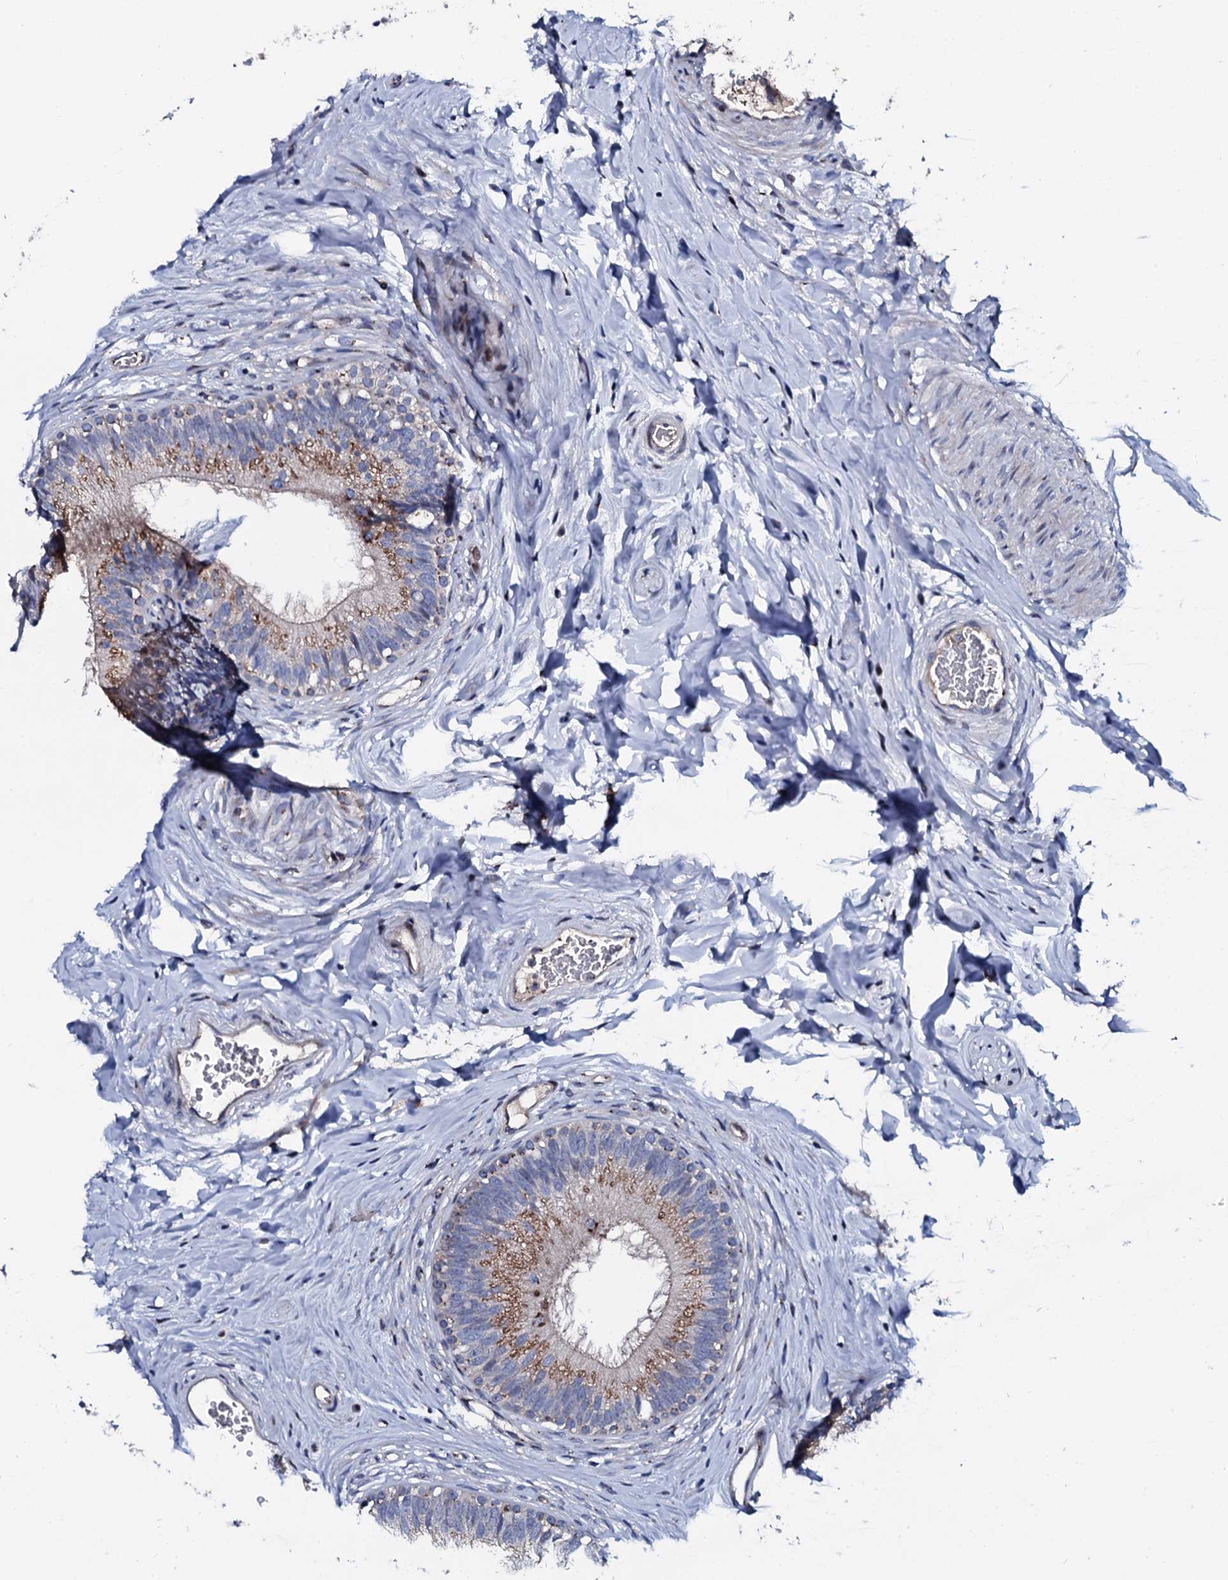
{"staining": {"intensity": "moderate", "quantity": ">75%", "location": "cytoplasmic/membranous"}, "tissue": "epididymis", "cell_type": "Glandular cells", "image_type": "normal", "snomed": [{"axis": "morphology", "description": "Normal tissue, NOS"}, {"axis": "topography", "description": "Epididymis"}], "caption": "A photomicrograph of human epididymis stained for a protein reveals moderate cytoplasmic/membranous brown staining in glandular cells.", "gene": "PLET1", "patient": {"sex": "male", "age": 33}}